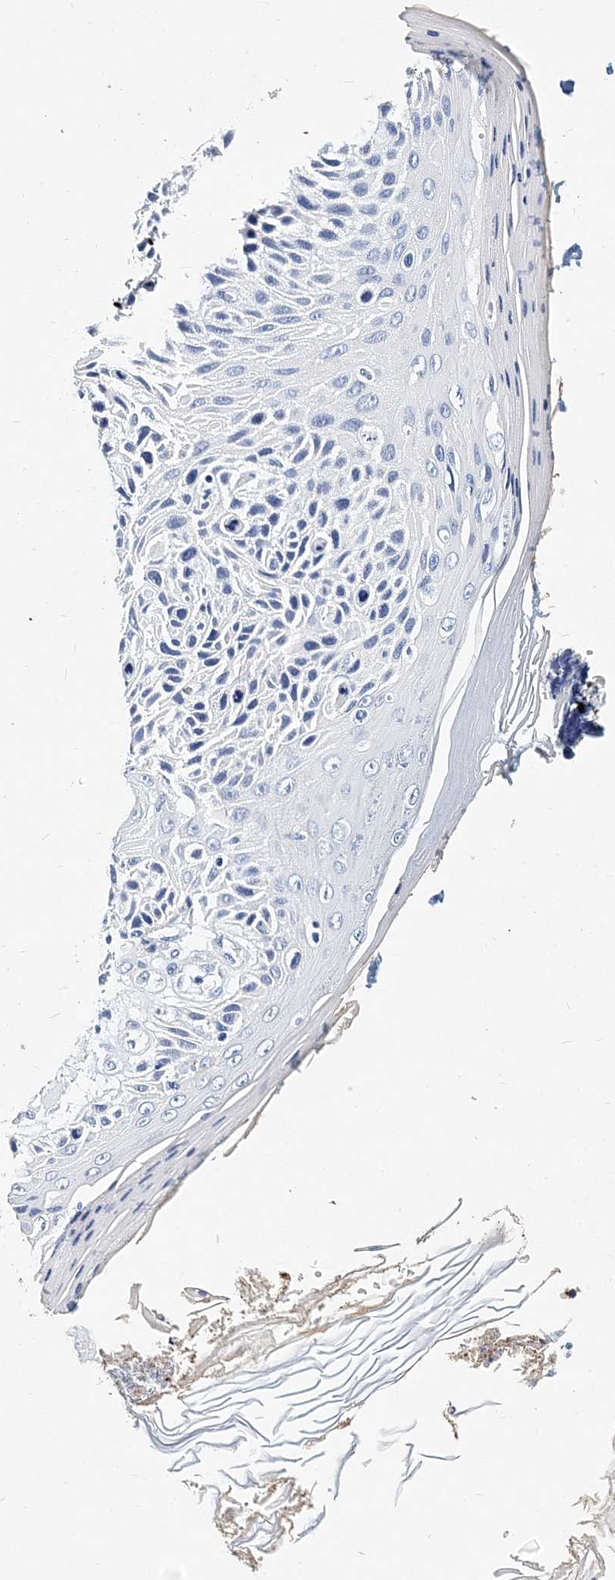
{"staining": {"intensity": "negative", "quantity": "none", "location": "none"}, "tissue": "skin cancer", "cell_type": "Tumor cells", "image_type": "cancer", "snomed": [{"axis": "morphology", "description": "Squamous cell carcinoma, NOS"}, {"axis": "topography", "description": "Skin"}], "caption": "Immunohistochemistry (IHC) image of neoplastic tissue: human skin cancer (squamous cell carcinoma) stained with DAB (3,3'-diaminobenzidine) reveals no significant protein positivity in tumor cells.", "gene": "ITGA2B", "patient": {"sex": "female", "age": 88}}